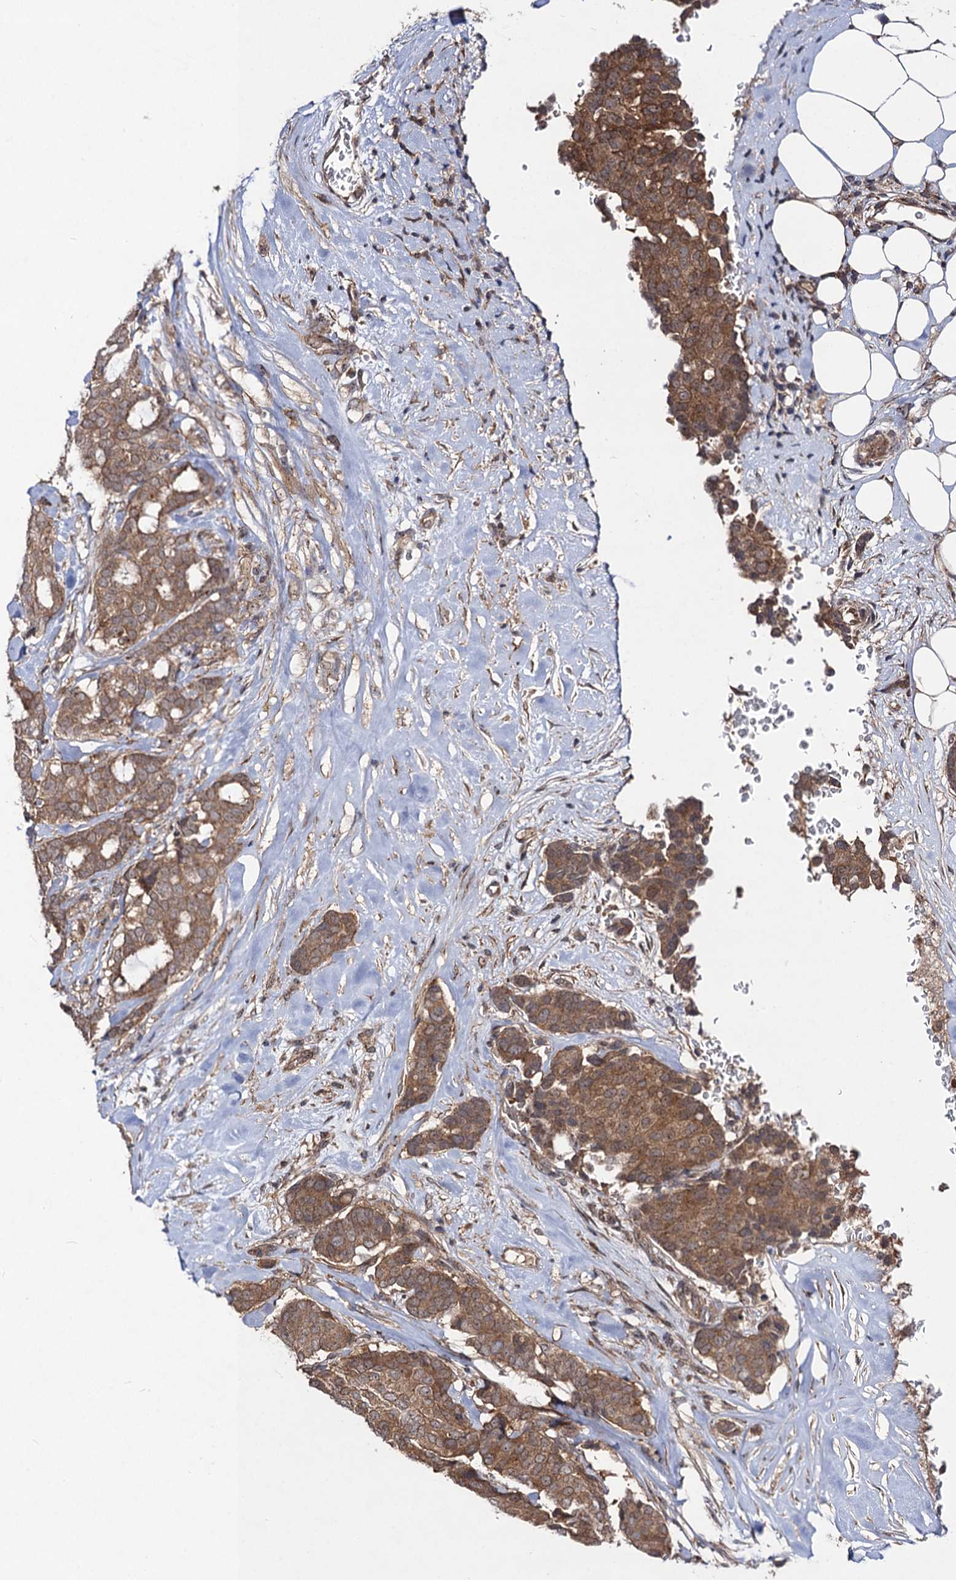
{"staining": {"intensity": "moderate", "quantity": ">75%", "location": "cytoplasmic/membranous"}, "tissue": "breast cancer", "cell_type": "Tumor cells", "image_type": "cancer", "snomed": [{"axis": "morphology", "description": "Duct carcinoma"}, {"axis": "topography", "description": "Breast"}], "caption": "Protein analysis of breast intraductal carcinoma tissue shows moderate cytoplasmic/membranous expression in approximately >75% of tumor cells. Nuclei are stained in blue.", "gene": "KXD1", "patient": {"sex": "female", "age": 75}}